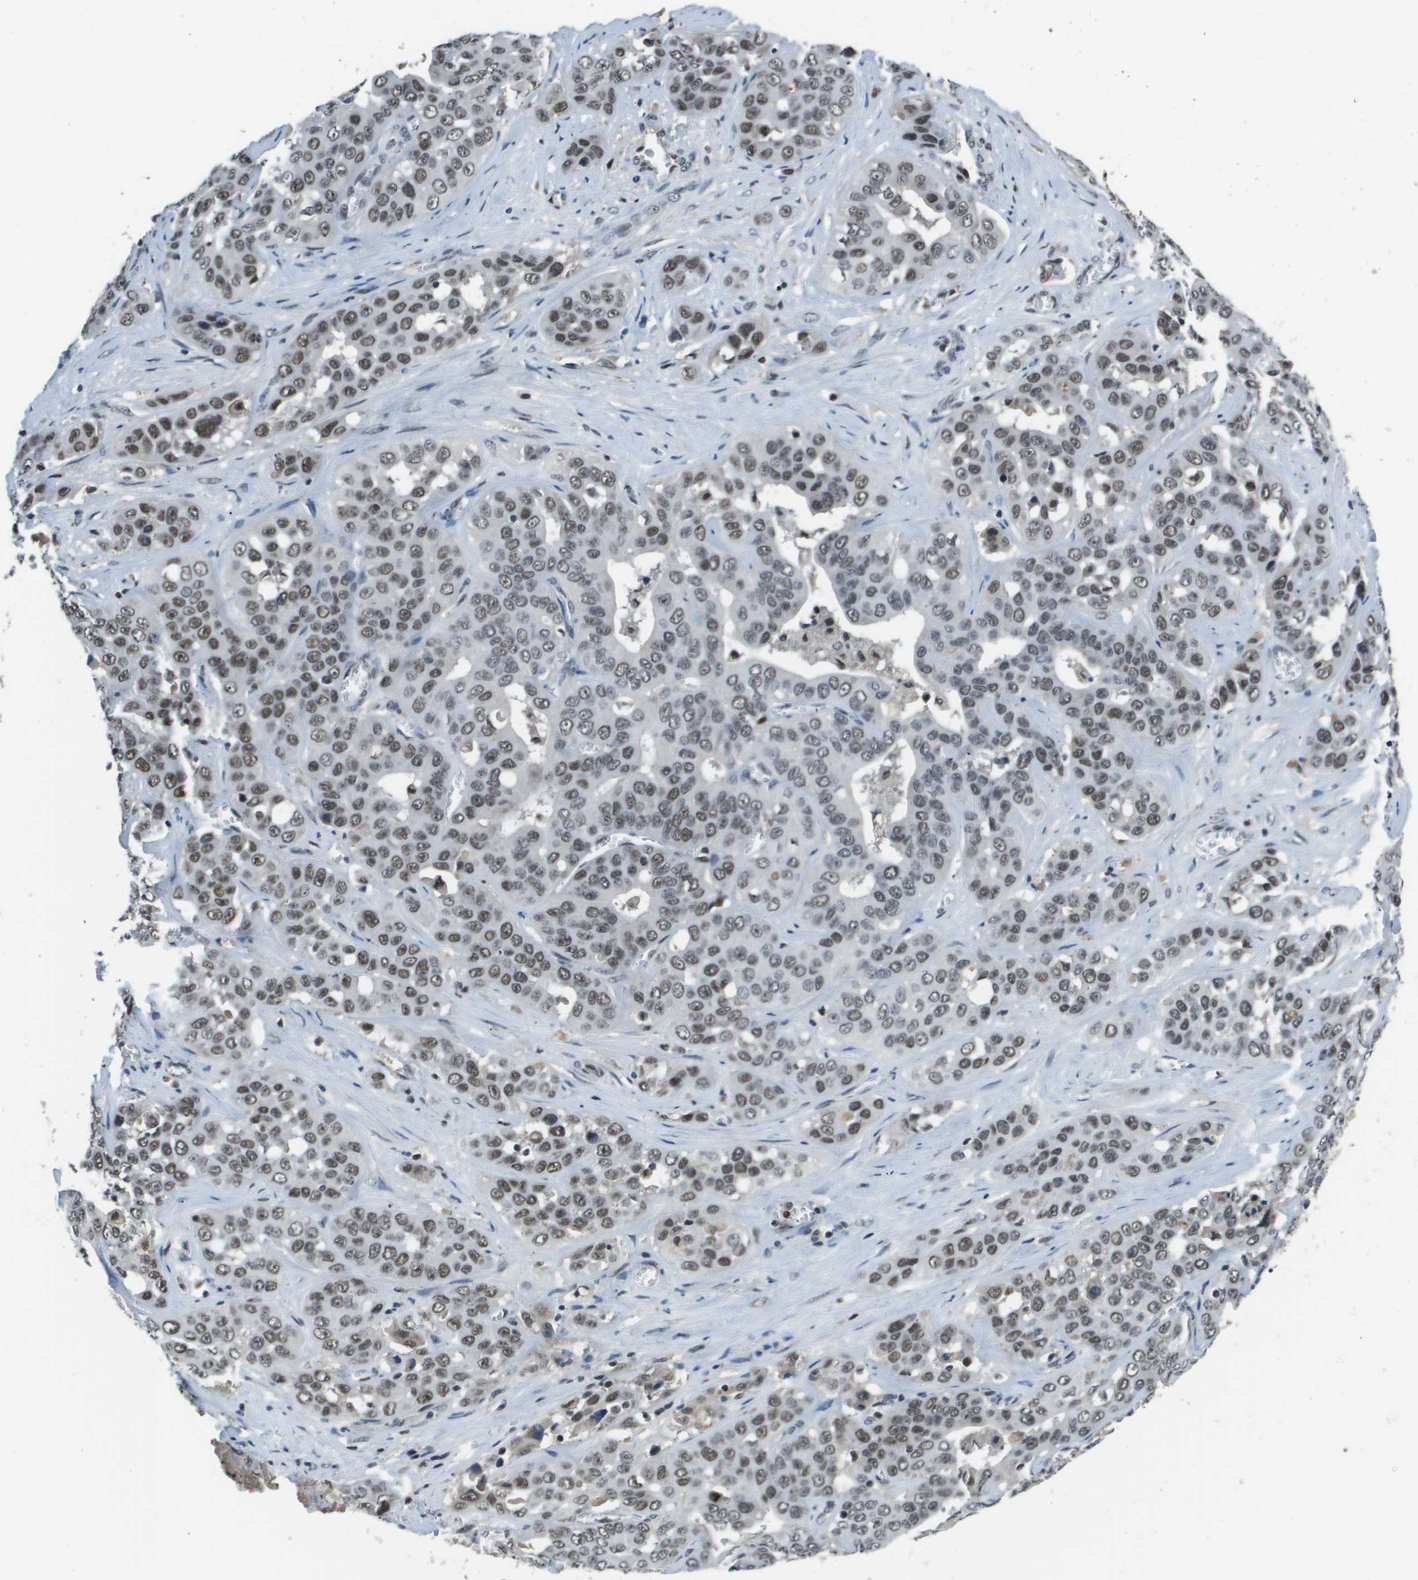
{"staining": {"intensity": "moderate", "quantity": ">75%", "location": "nuclear"}, "tissue": "liver cancer", "cell_type": "Tumor cells", "image_type": "cancer", "snomed": [{"axis": "morphology", "description": "Cholangiocarcinoma"}, {"axis": "topography", "description": "Liver"}], "caption": "A micrograph of liver cholangiocarcinoma stained for a protein exhibits moderate nuclear brown staining in tumor cells.", "gene": "THRAP3", "patient": {"sex": "female", "age": 52}}